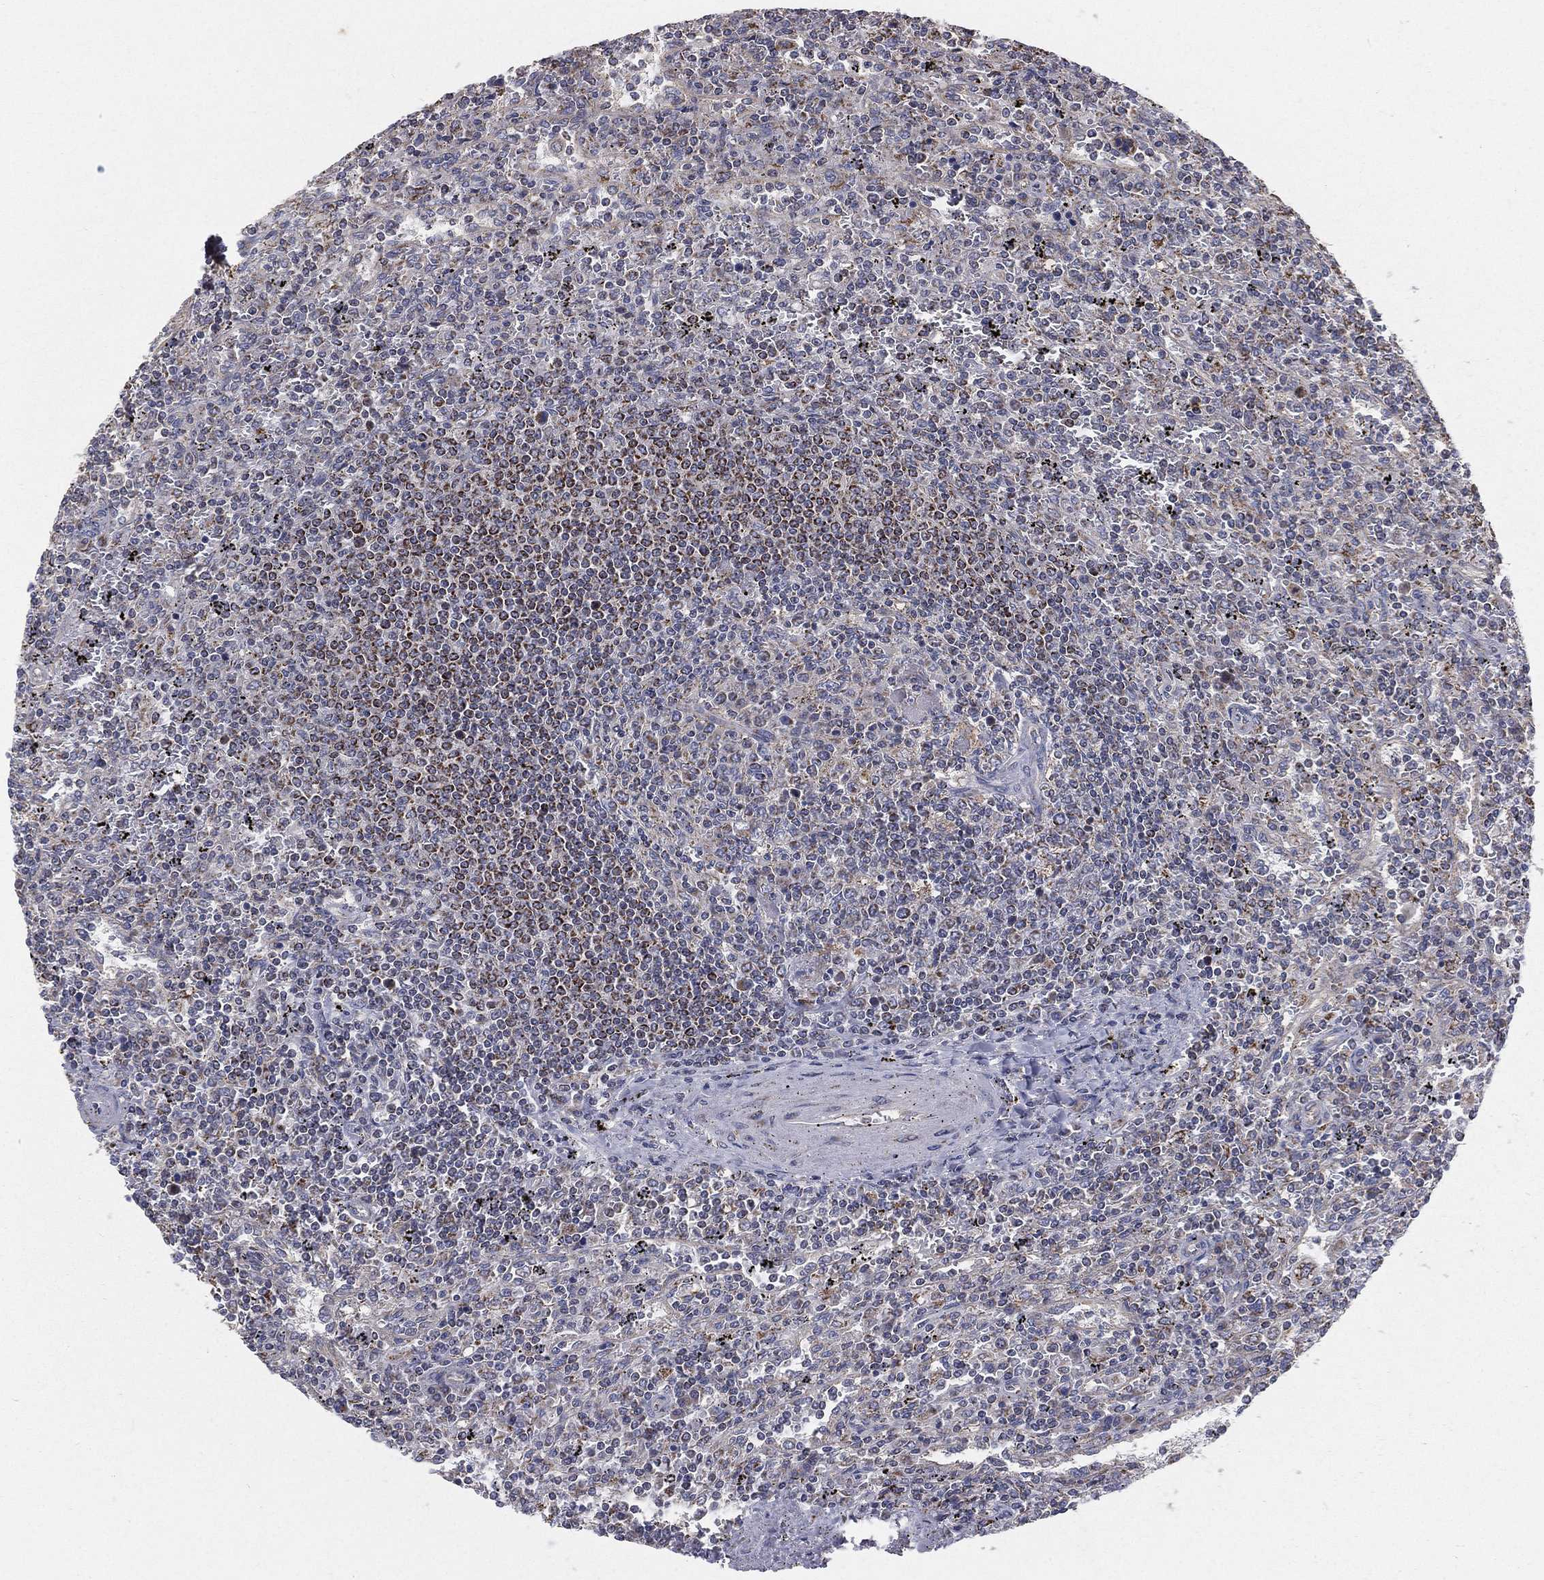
{"staining": {"intensity": "moderate", "quantity": "<25%", "location": "cytoplasmic/membranous"}, "tissue": "lymphoma", "cell_type": "Tumor cells", "image_type": "cancer", "snomed": [{"axis": "morphology", "description": "Malignant lymphoma, non-Hodgkin's type, Low grade"}, {"axis": "topography", "description": "Spleen"}], "caption": "Protein staining of lymphoma tissue reveals moderate cytoplasmic/membranous positivity in about <25% of tumor cells. (DAB (3,3'-diaminobenzidine) IHC, brown staining for protein, blue staining for nuclei).", "gene": "HADH", "patient": {"sex": "male", "age": 62}}